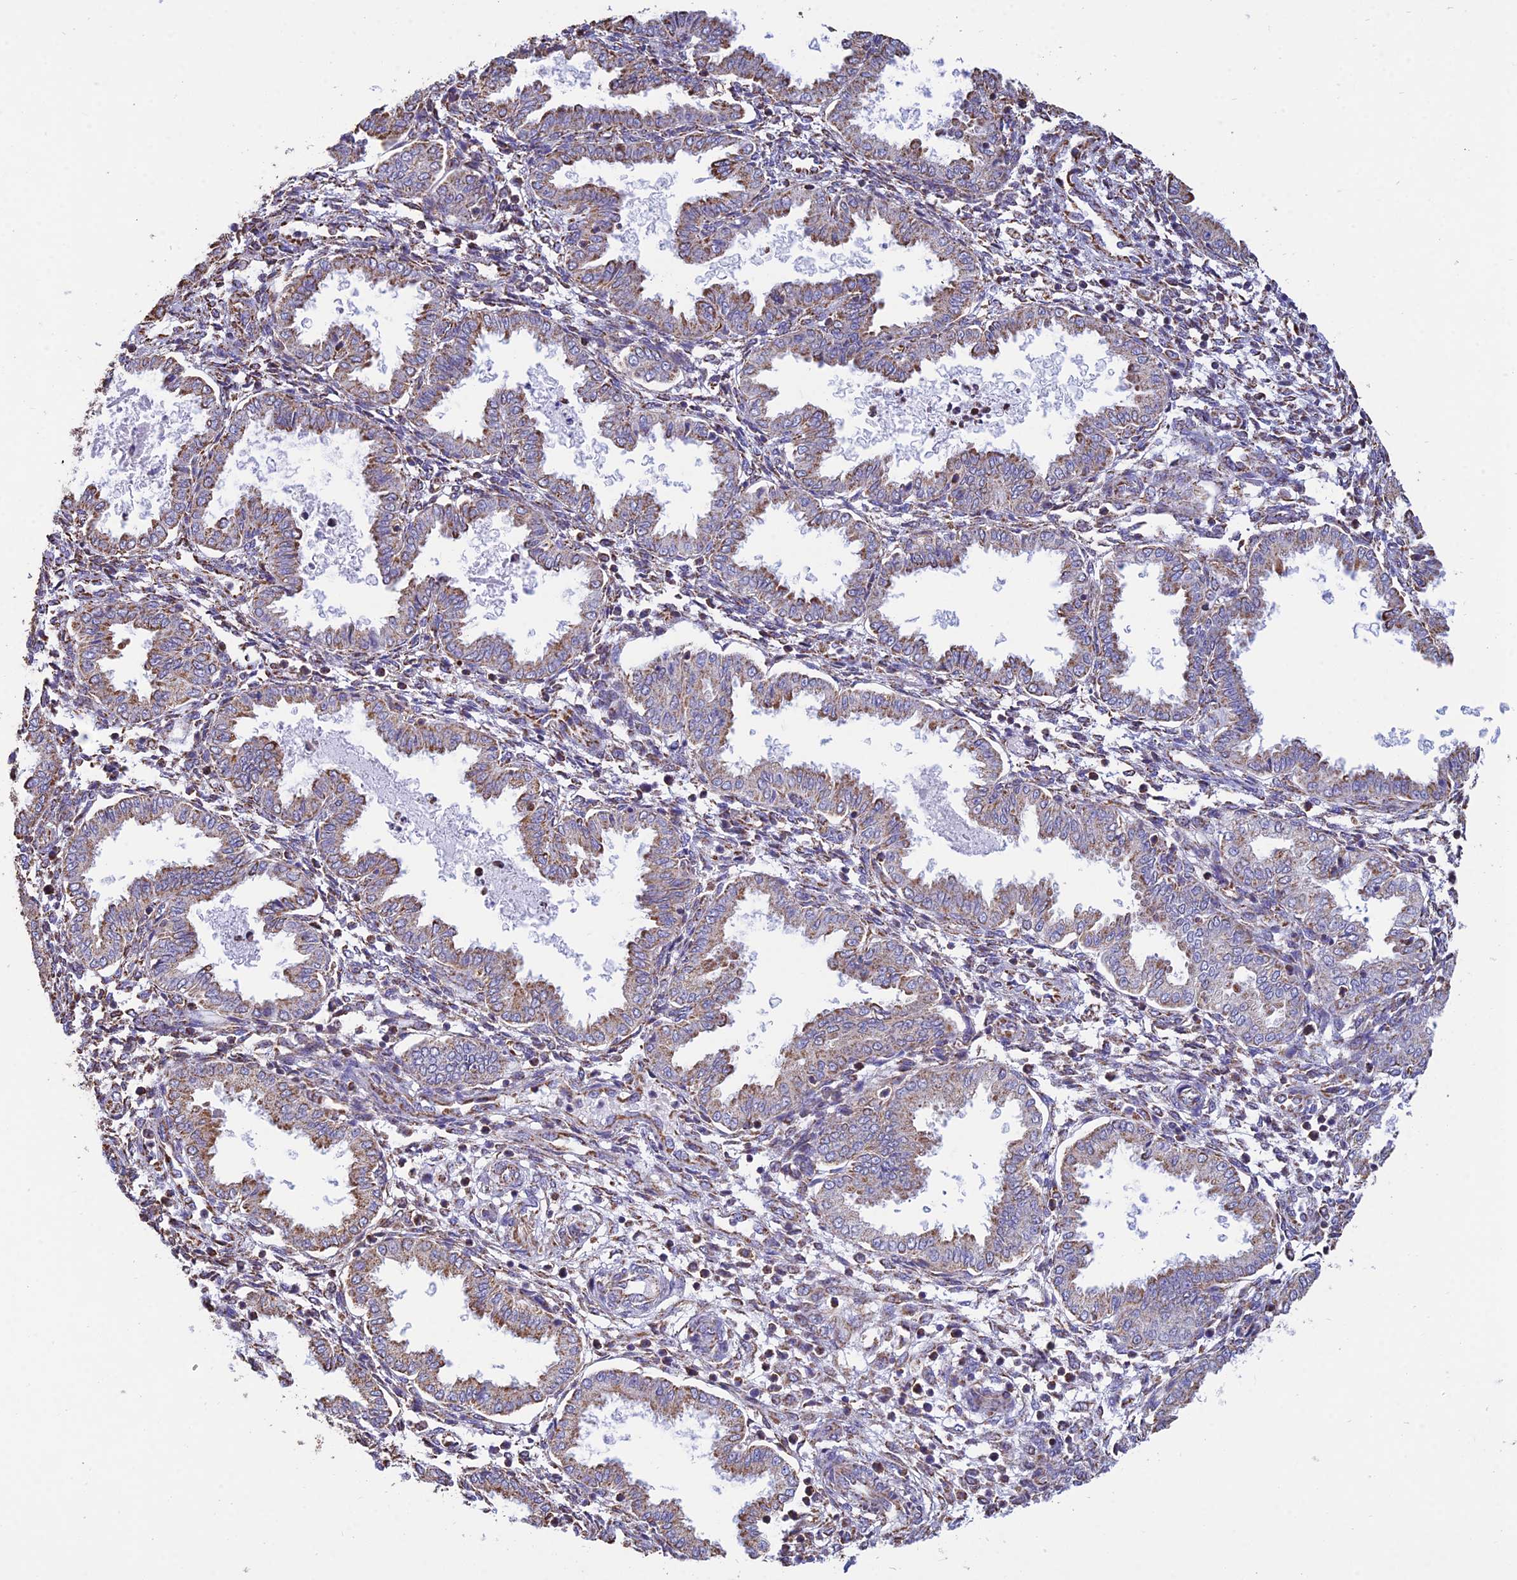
{"staining": {"intensity": "moderate", "quantity": "25%-75%", "location": "cytoplasmic/membranous"}, "tissue": "endometrium", "cell_type": "Cells in endometrial stroma", "image_type": "normal", "snomed": [{"axis": "morphology", "description": "Normal tissue, NOS"}, {"axis": "topography", "description": "Endometrium"}], "caption": "Immunohistochemistry histopathology image of unremarkable endometrium: endometrium stained using immunohistochemistry reveals medium levels of moderate protein expression localized specifically in the cytoplasmic/membranous of cells in endometrial stroma, appearing as a cytoplasmic/membranous brown color.", "gene": "OR2W3", "patient": {"sex": "female", "age": 33}}